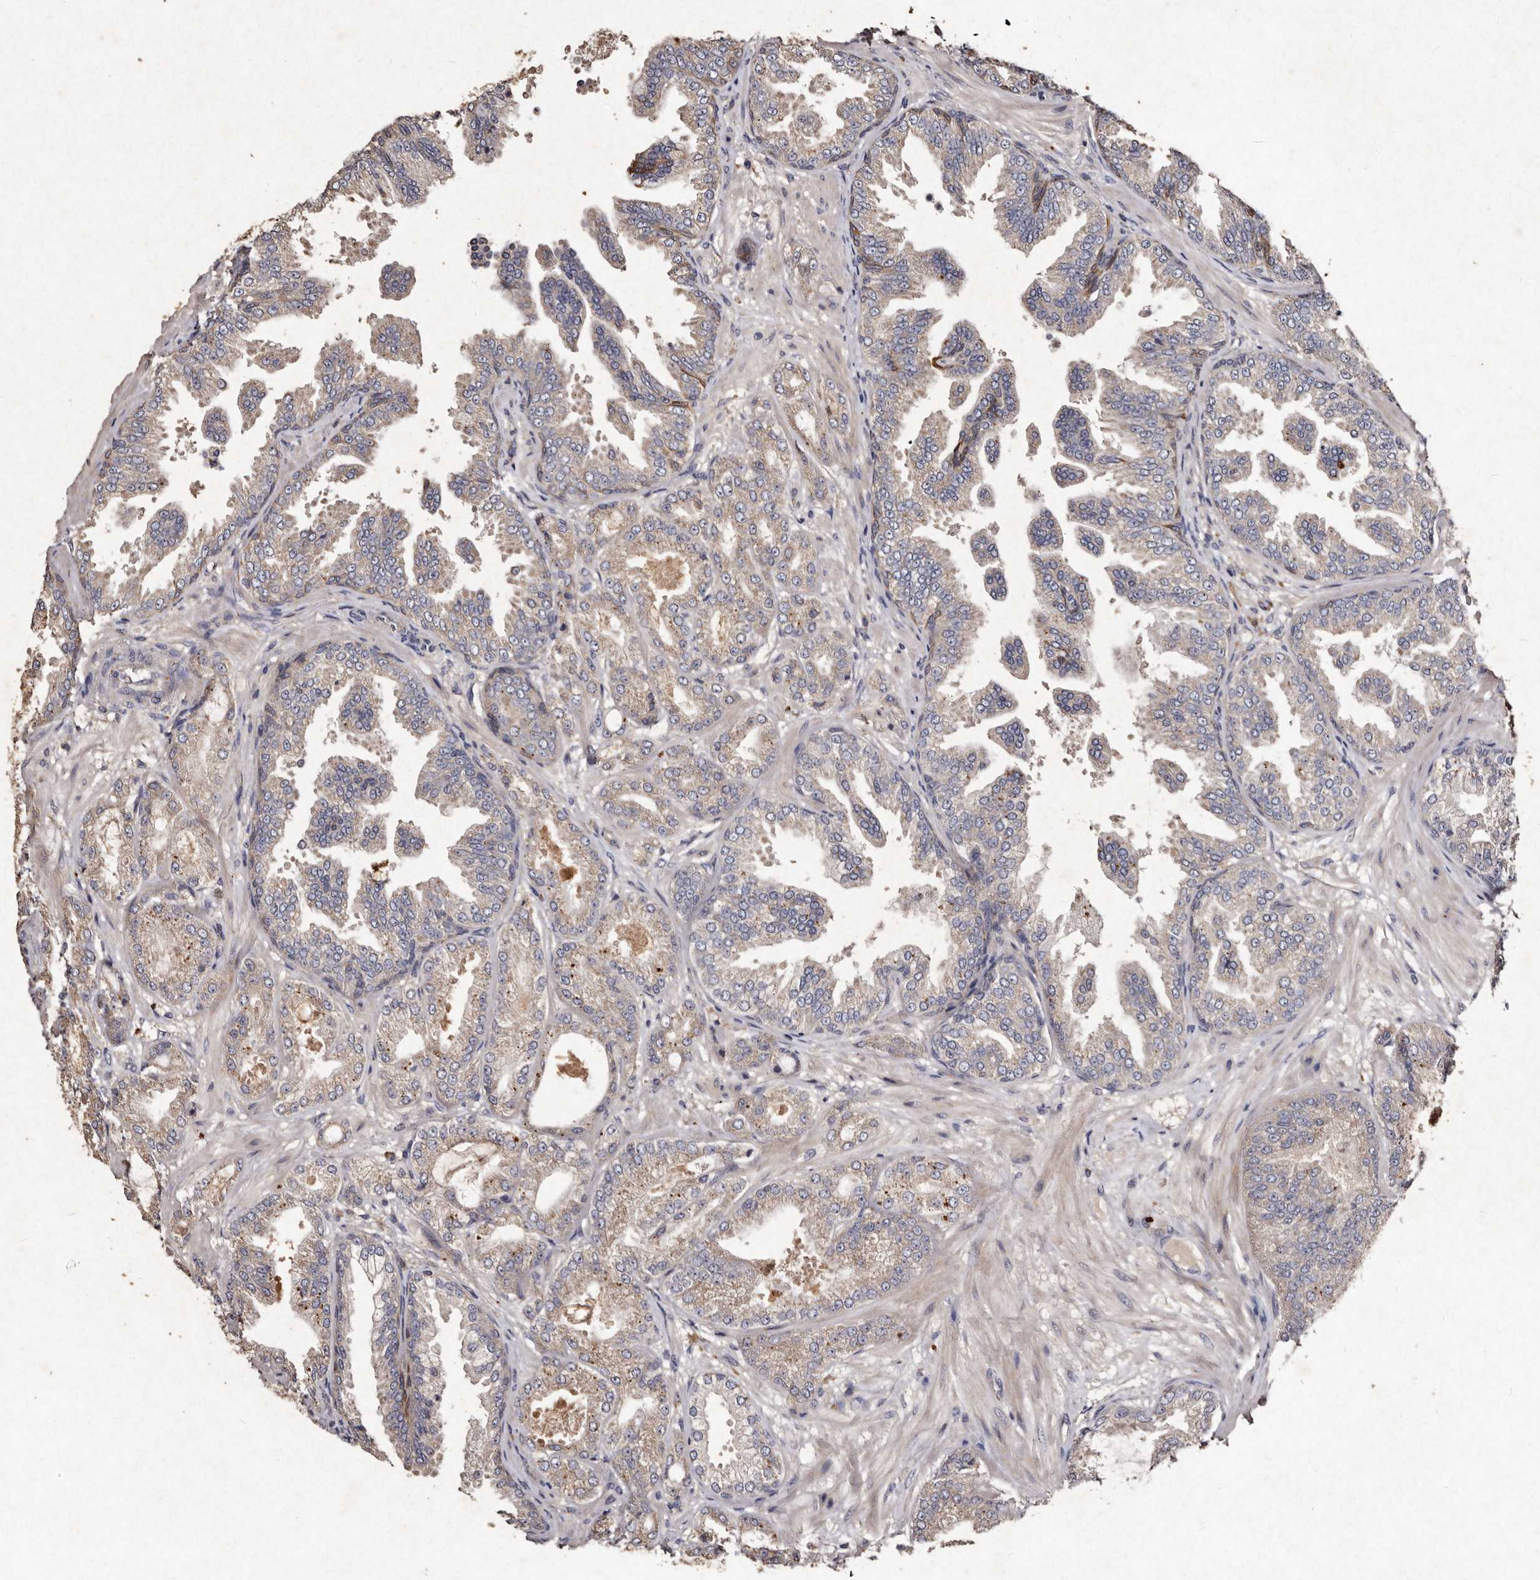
{"staining": {"intensity": "weak", "quantity": ">75%", "location": "cytoplasmic/membranous"}, "tissue": "prostate cancer", "cell_type": "Tumor cells", "image_type": "cancer", "snomed": [{"axis": "morphology", "description": "Adenocarcinoma, Low grade"}, {"axis": "topography", "description": "Prostate"}], "caption": "A brown stain labels weak cytoplasmic/membranous staining of a protein in human adenocarcinoma (low-grade) (prostate) tumor cells.", "gene": "TFB1M", "patient": {"sex": "male", "age": 63}}